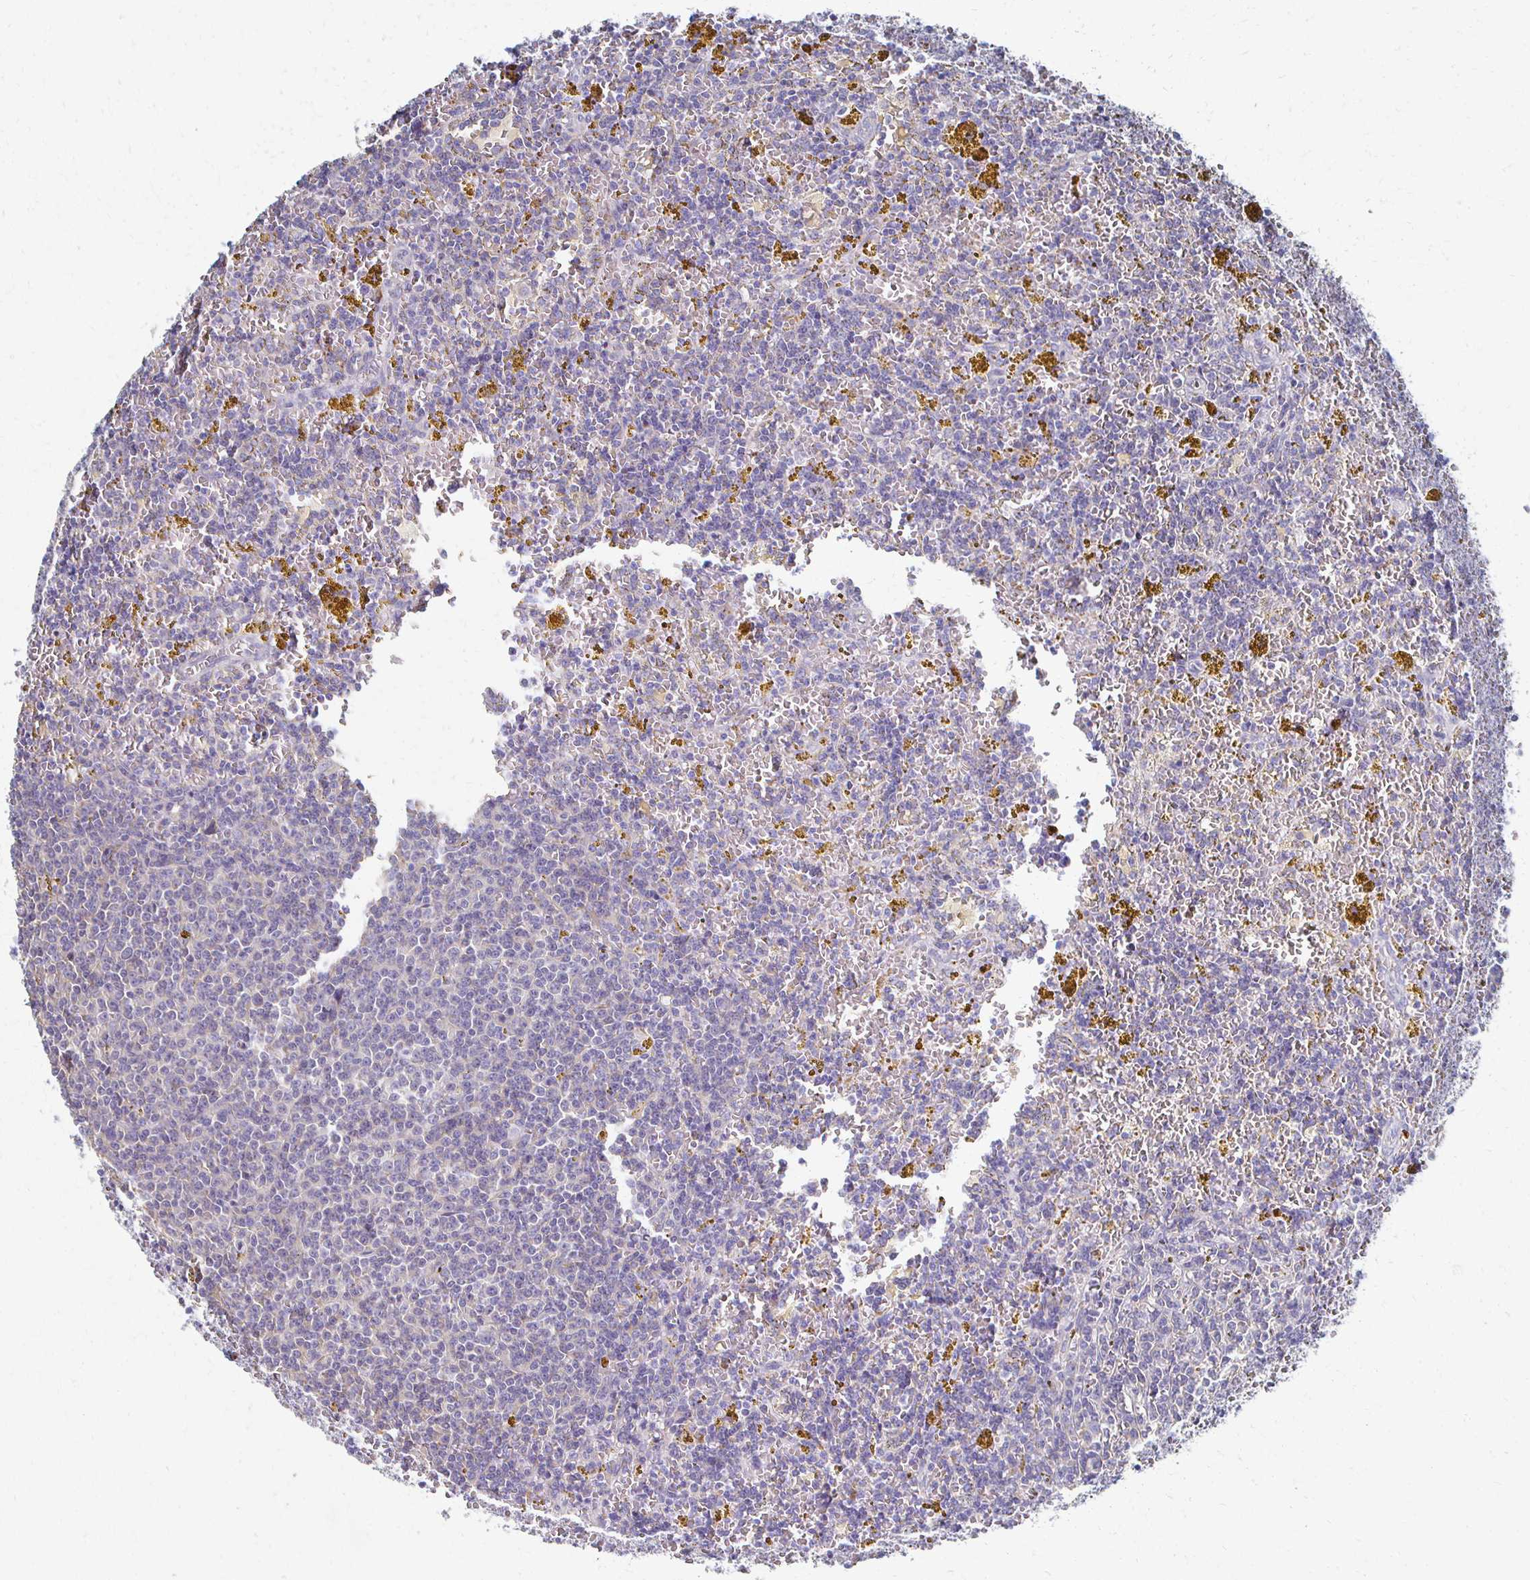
{"staining": {"intensity": "negative", "quantity": "none", "location": "none"}, "tissue": "lymphoma", "cell_type": "Tumor cells", "image_type": "cancer", "snomed": [{"axis": "morphology", "description": "Malignant lymphoma, non-Hodgkin's type, Low grade"}, {"axis": "topography", "description": "Spleen"}, {"axis": "topography", "description": "Lymph node"}], "caption": "High magnification brightfield microscopy of malignant lymphoma, non-Hodgkin's type (low-grade) stained with DAB (3,3'-diaminobenzidine) (brown) and counterstained with hematoxylin (blue): tumor cells show no significant expression.", "gene": "ATP1A3", "patient": {"sex": "female", "age": 66}}